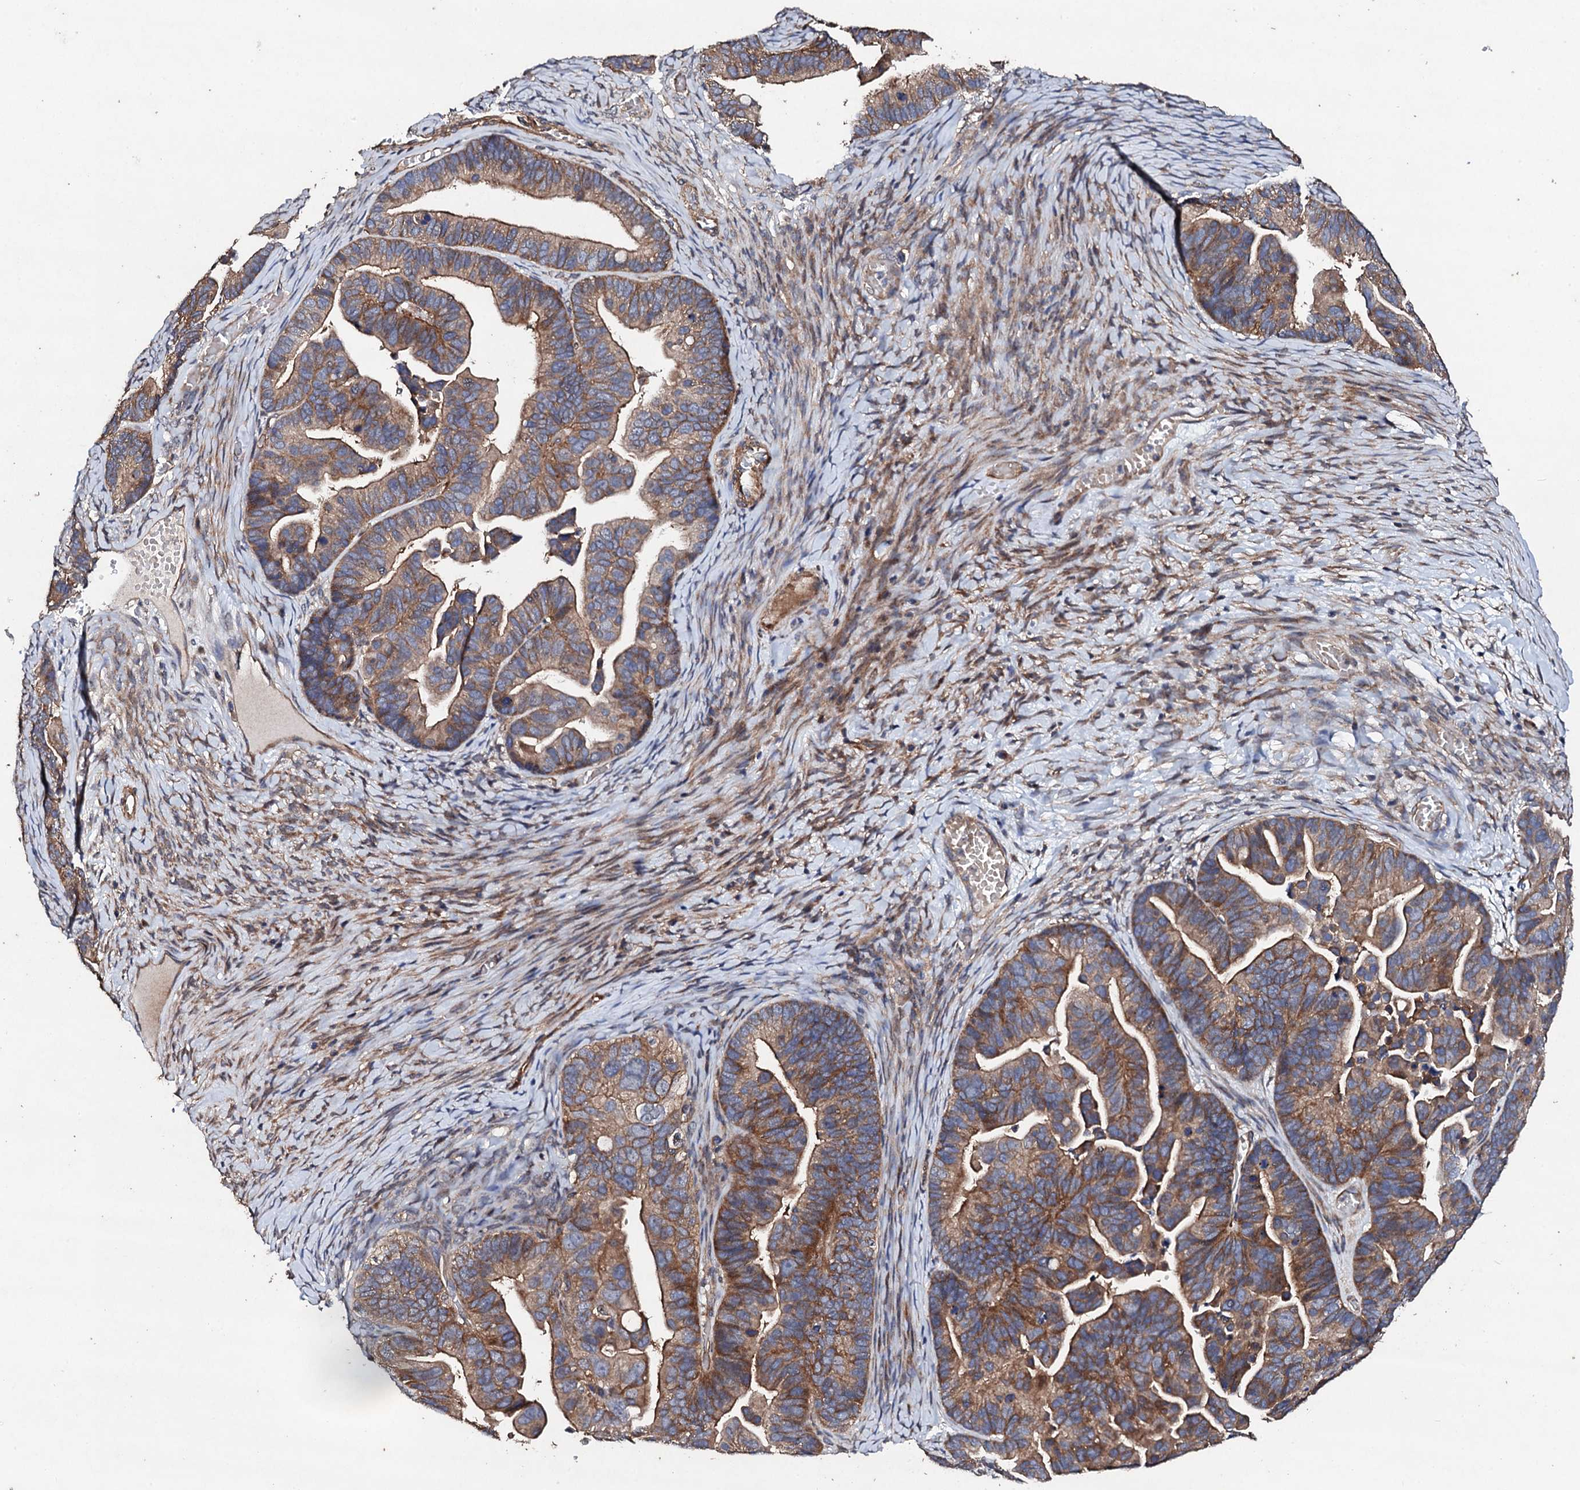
{"staining": {"intensity": "moderate", "quantity": ">75%", "location": "cytoplasmic/membranous"}, "tissue": "ovarian cancer", "cell_type": "Tumor cells", "image_type": "cancer", "snomed": [{"axis": "morphology", "description": "Cystadenocarcinoma, serous, NOS"}, {"axis": "topography", "description": "Ovary"}], "caption": "Moderate cytoplasmic/membranous expression is identified in about >75% of tumor cells in ovarian cancer (serous cystadenocarcinoma).", "gene": "MOCOS", "patient": {"sex": "female", "age": 56}}